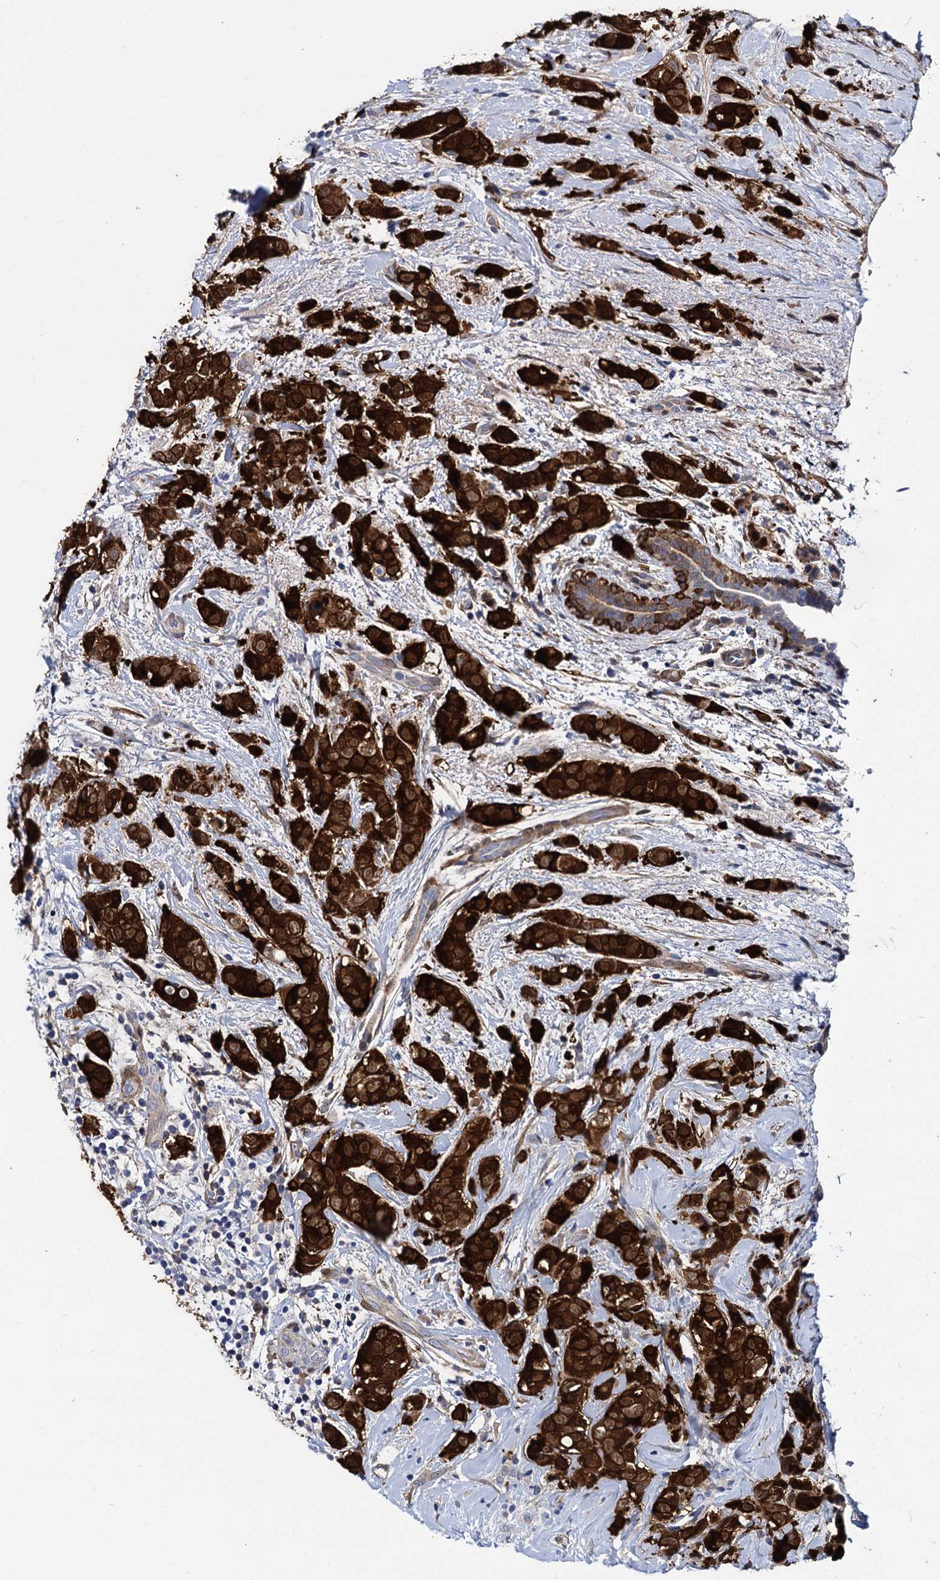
{"staining": {"intensity": "strong", "quantity": ">75%", "location": "cytoplasmic/membranous"}, "tissue": "breast cancer", "cell_type": "Tumor cells", "image_type": "cancer", "snomed": [{"axis": "morphology", "description": "Lobular carcinoma"}, {"axis": "topography", "description": "Breast"}], "caption": "Approximately >75% of tumor cells in human breast cancer (lobular carcinoma) demonstrate strong cytoplasmic/membranous protein staining as visualized by brown immunohistochemical staining.", "gene": "GSTM3", "patient": {"sex": "female", "age": 51}}